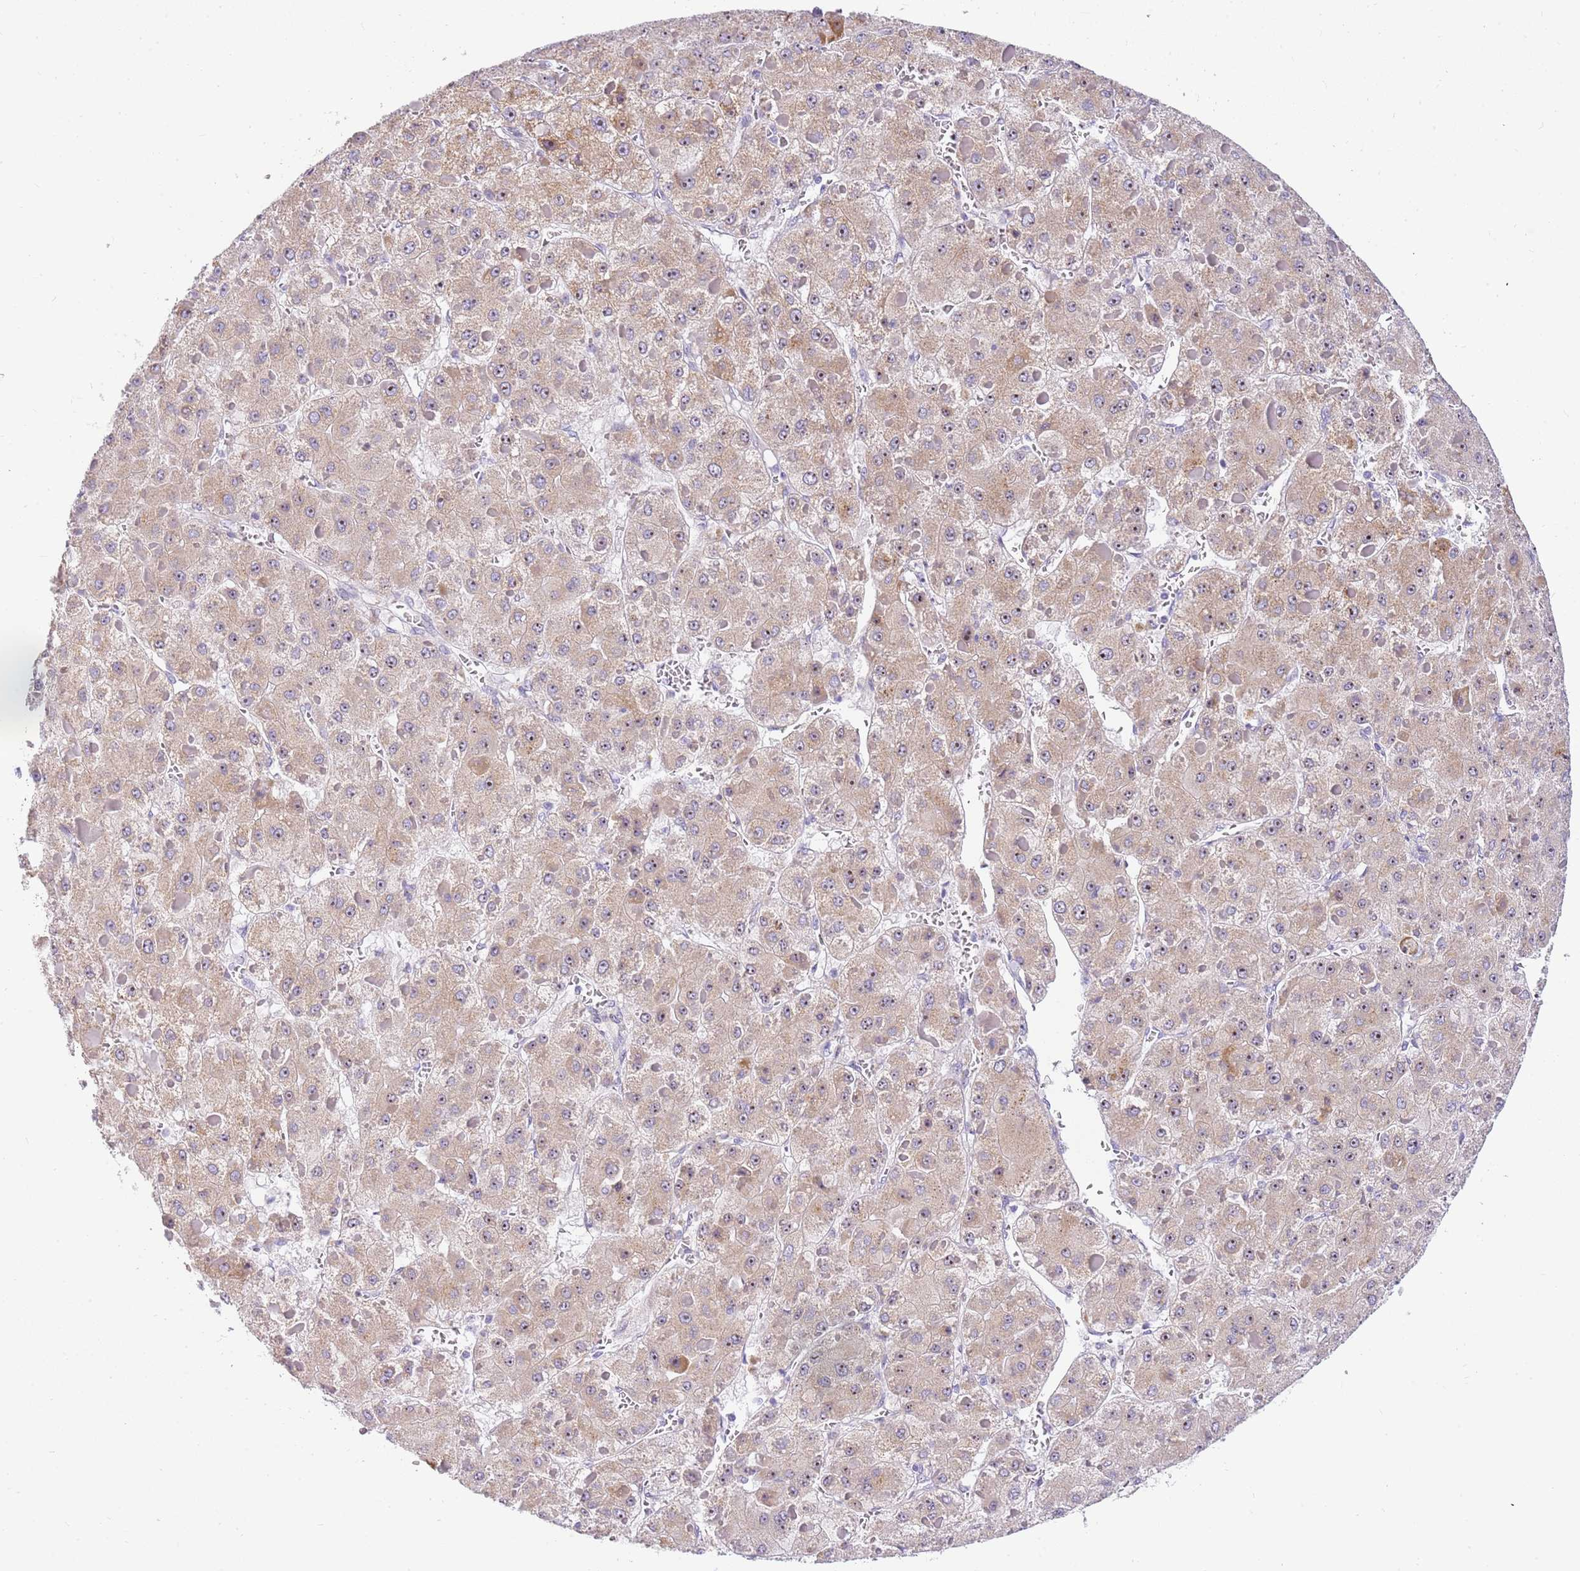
{"staining": {"intensity": "moderate", "quantity": ">75%", "location": "cytoplasmic/membranous,nuclear"}, "tissue": "liver cancer", "cell_type": "Tumor cells", "image_type": "cancer", "snomed": [{"axis": "morphology", "description": "Carcinoma, Hepatocellular, NOS"}, {"axis": "topography", "description": "Liver"}], "caption": "Human liver cancer (hepatocellular carcinoma) stained with a brown dye reveals moderate cytoplasmic/membranous and nuclear positive staining in about >75% of tumor cells.", "gene": "DNAJA3", "patient": {"sex": "female", "age": 73}}